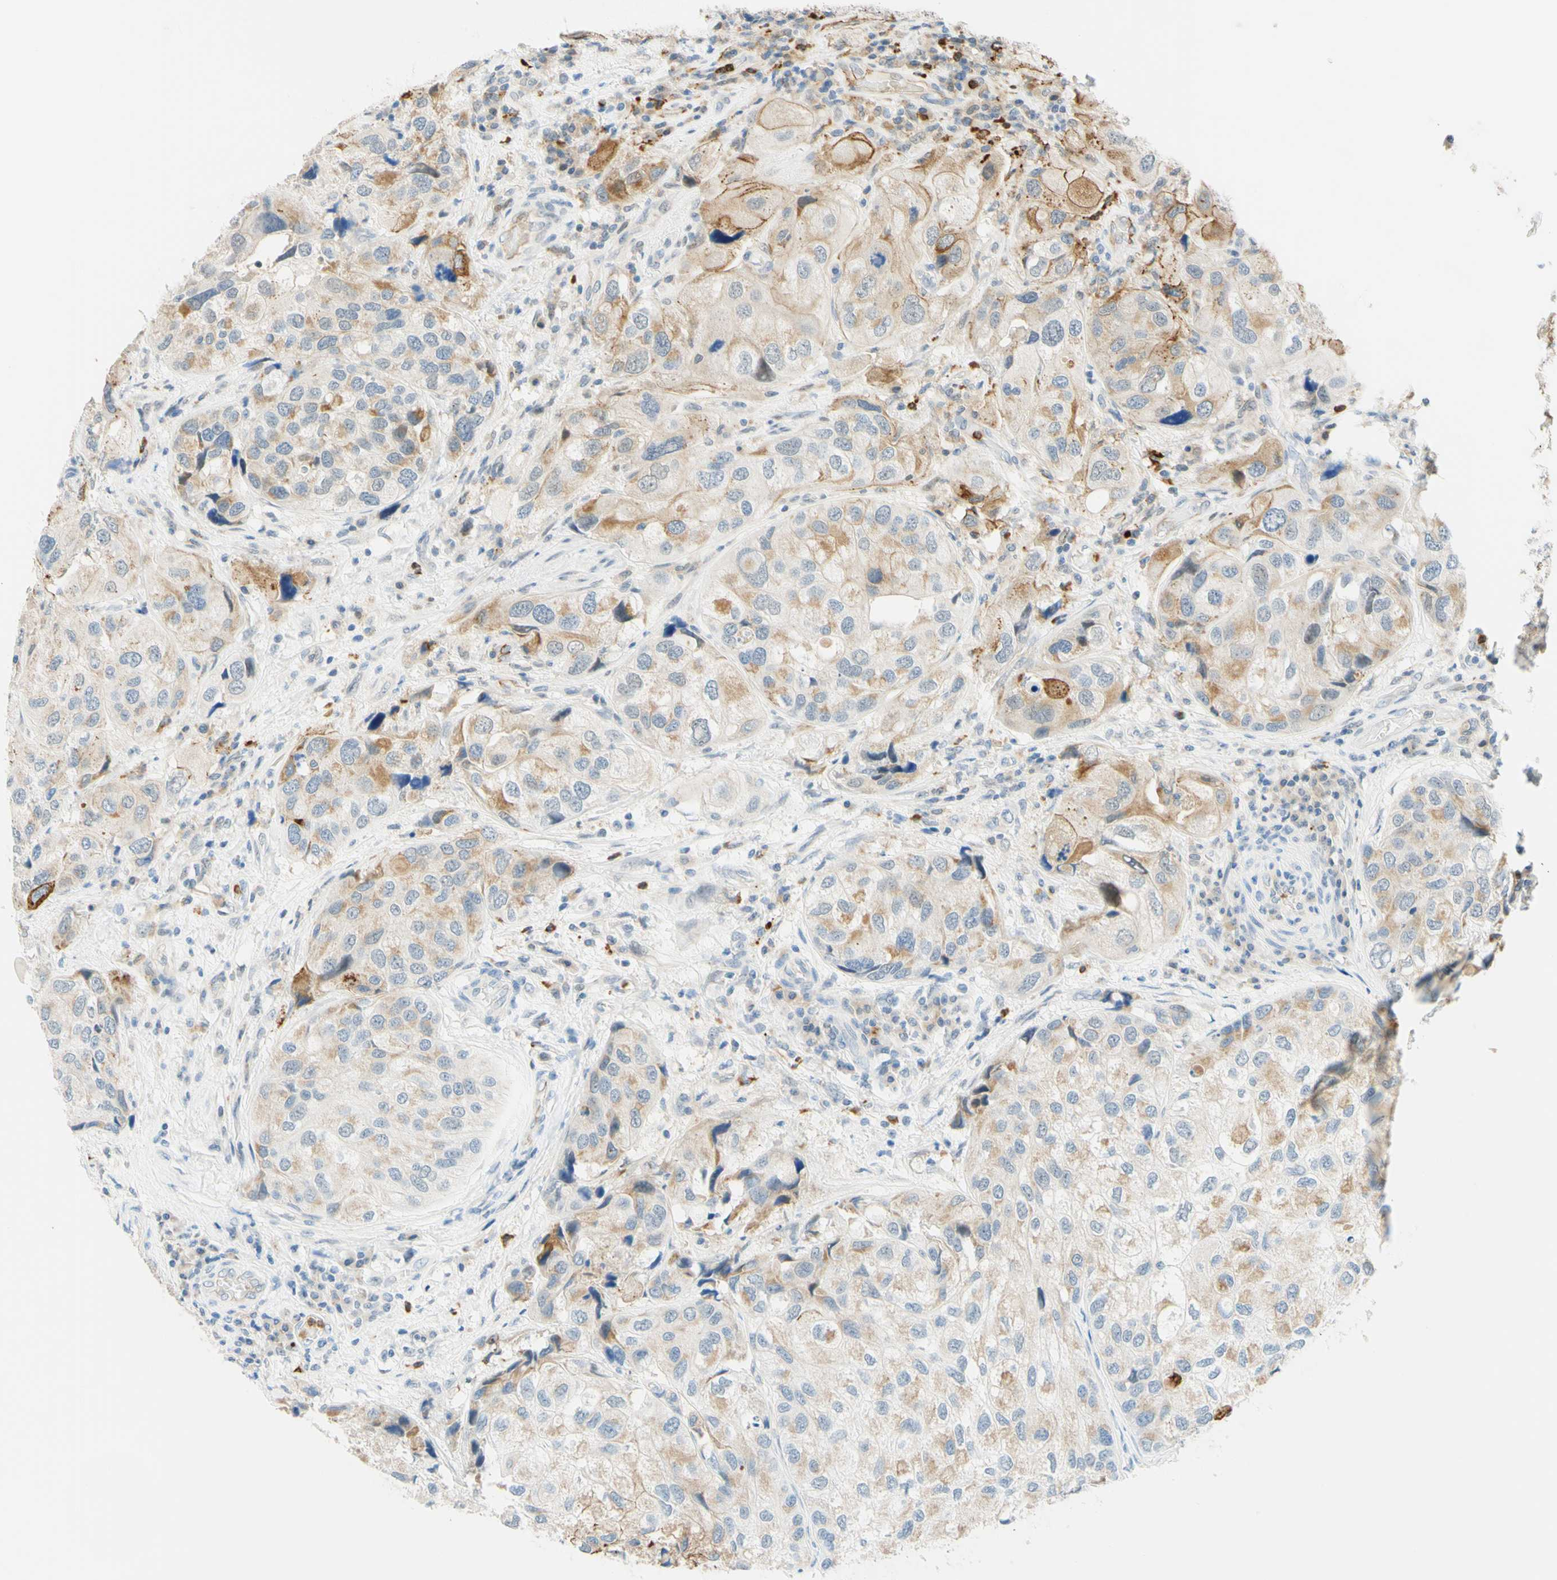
{"staining": {"intensity": "moderate", "quantity": "<25%", "location": "cytoplasmic/membranous"}, "tissue": "urothelial cancer", "cell_type": "Tumor cells", "image_type": "cancer", "snomed": [{"axis": "morphology", "description": "Urothelial carcinoma, High grade"}, {"axis": "topography", "description": "Urinary bladder"}], "caption": "Urothelial cancer stained with DAB IHC exhibits low levels of moderate cytoplasmic/membranous positivity in approximately <25% of tumor cells.", "gene": "TREM2", "patient": {"sex": "female", "age": 64}}